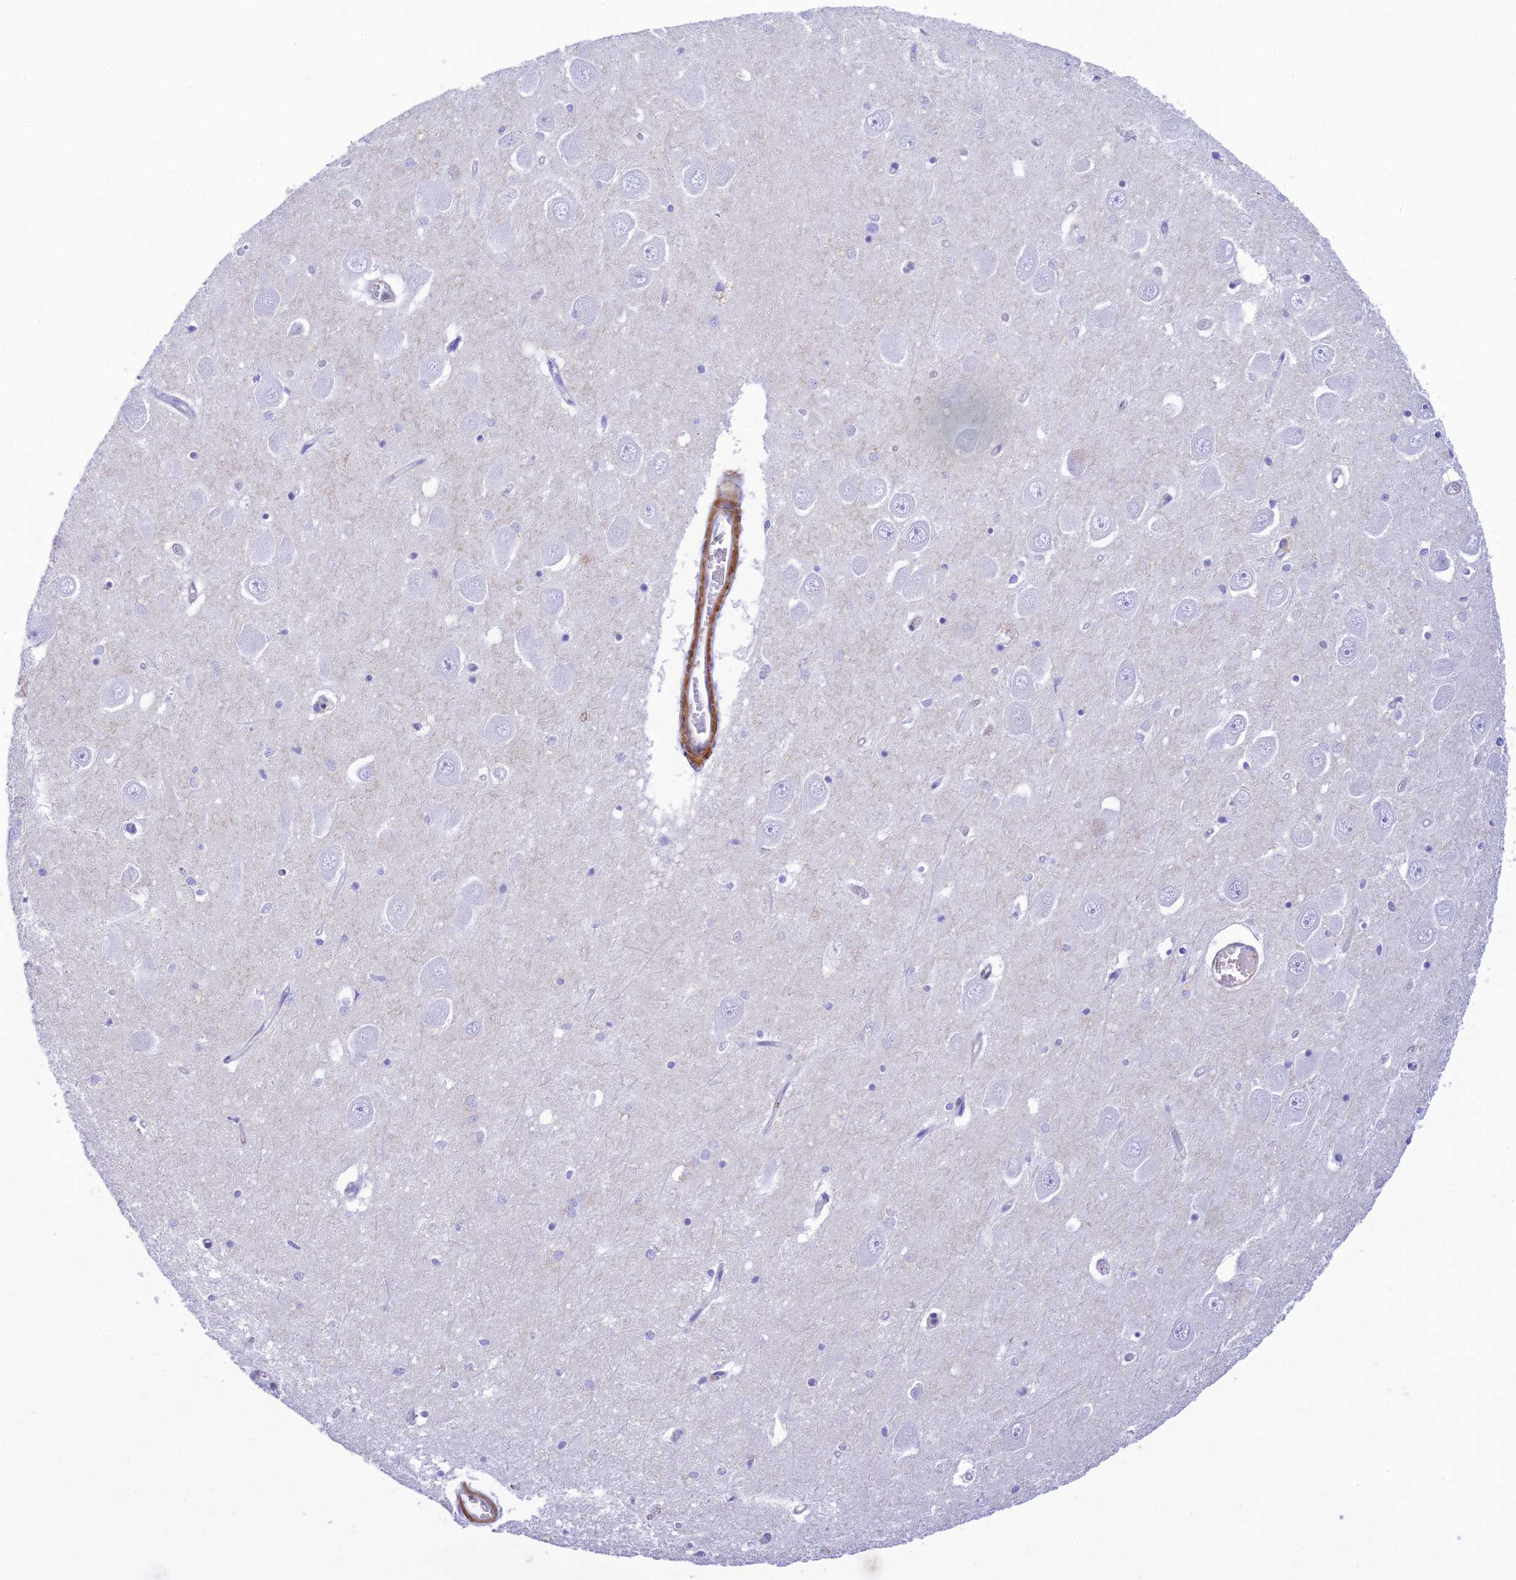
{"staining": {"intensity": "negative", "quantity": "none", "location": "none"}, "tissue": "hippocampus", "cell_type": "Glial cells", "image_type": "normal", "snomed": [{"axis": "morphology", "description": "Normal tissue, NOS"}, {"axis": "topography", "description": "Hippocampus"}], "caption": "IHC histopathology image of benign hippocampus: human hippocampus stained with DAB exhibits no significant protein staining in glial cells.", "gene": "FBXW4", "patient": {"sex": "male", "age": 70}}